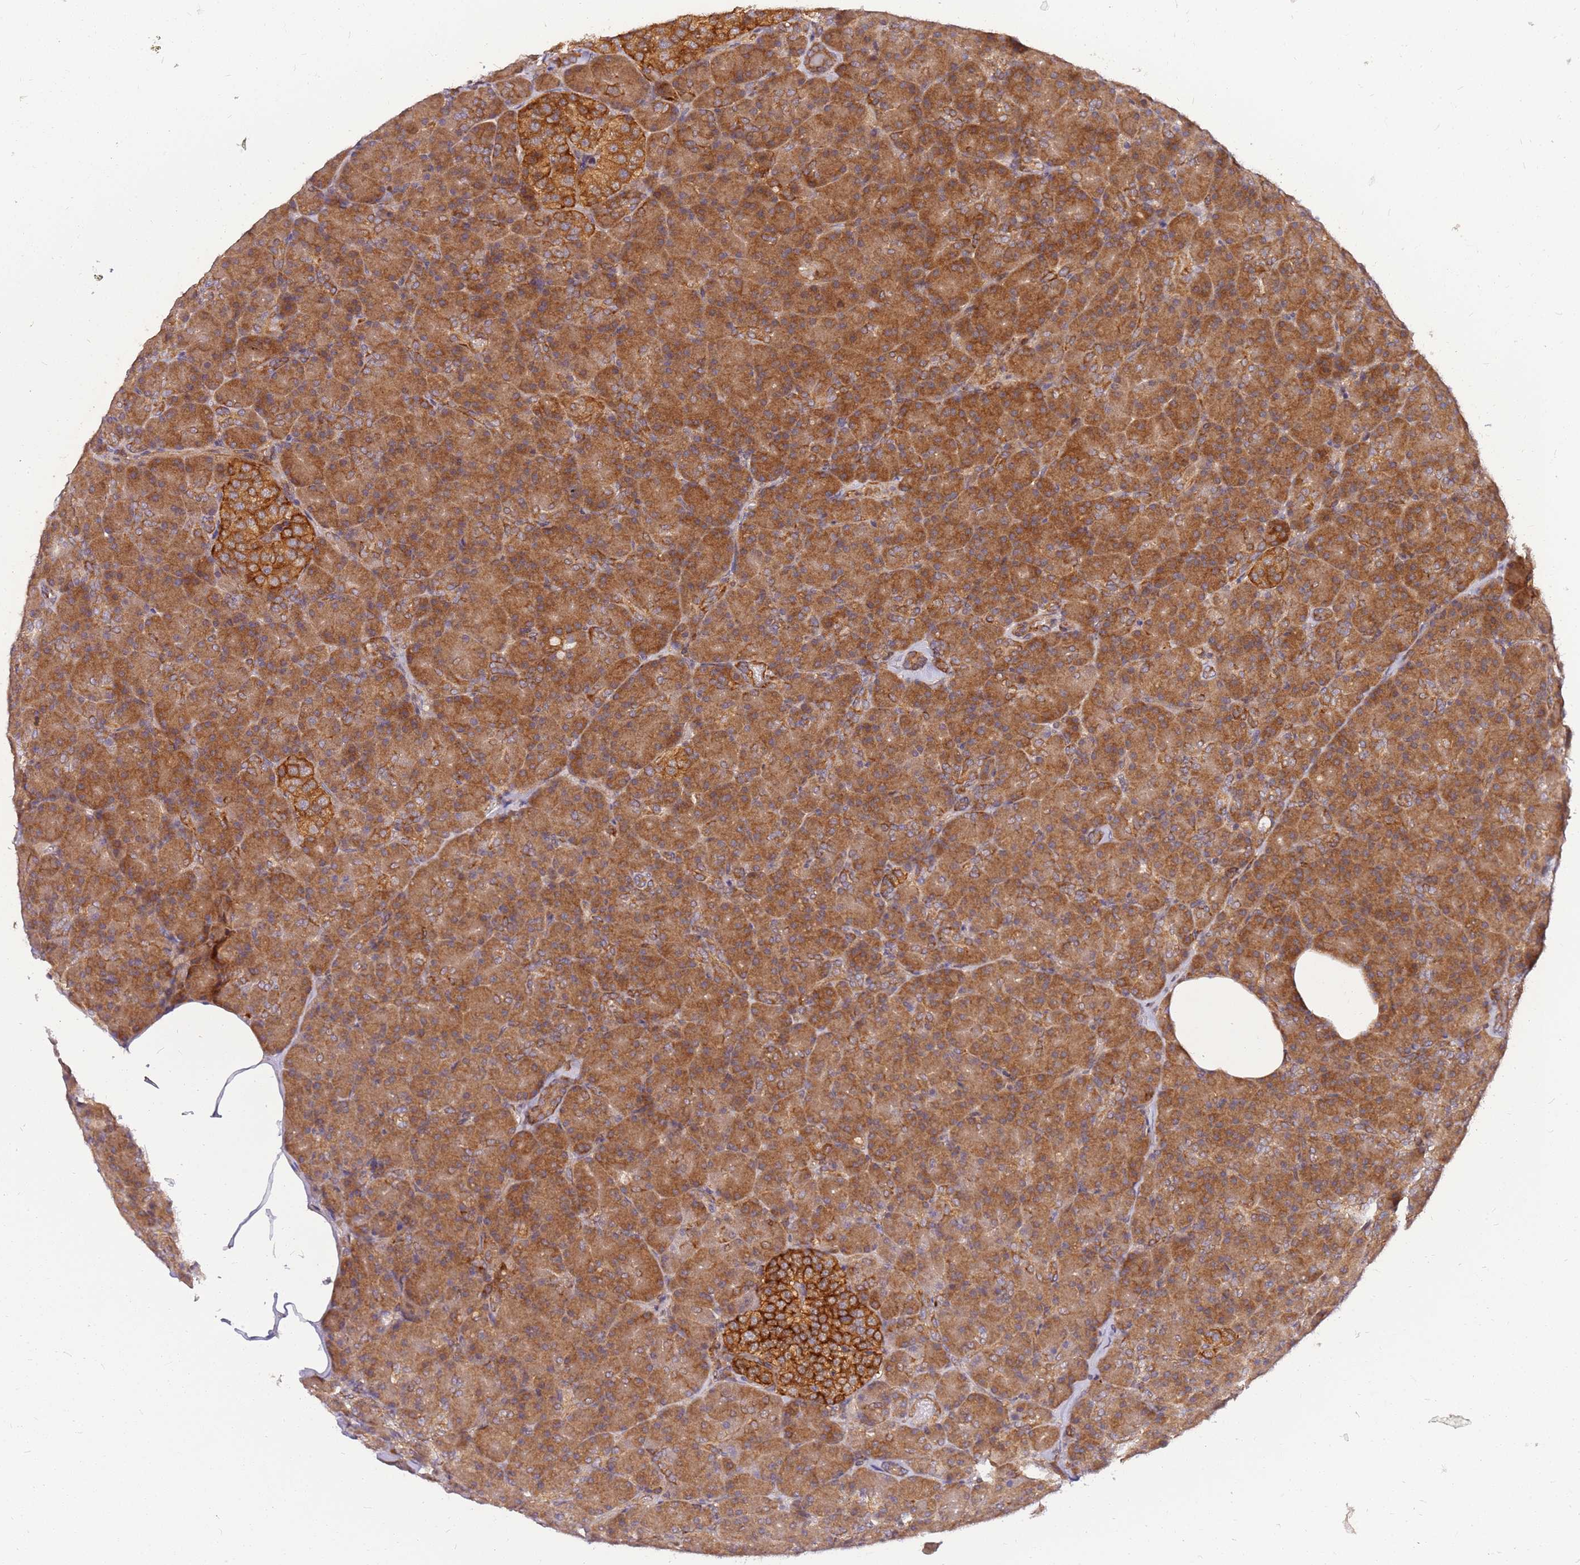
{"staining": {"intensity": "strong", "quantity": ">75%", "location": "cytoplasmic/membranous"}, "tissue": "pancreas", "cell_type": "Exocrine glandular cells", "image_type": "normal", "snomed": [{"axis": "morphology", "description": "Normal tissue, NOS"}, {"axis": "topography", "description": "Pancreas"}], "caption": "Exocrine glandular cells reveal strong cytoplasmic/membranous expression in about >75% of cells in benign pancreas. Ihc stains the protein in brown and the nuclei are stained blue.", "gene": "PIH1D1", "patient": {"sex": "female", "age": 43}}